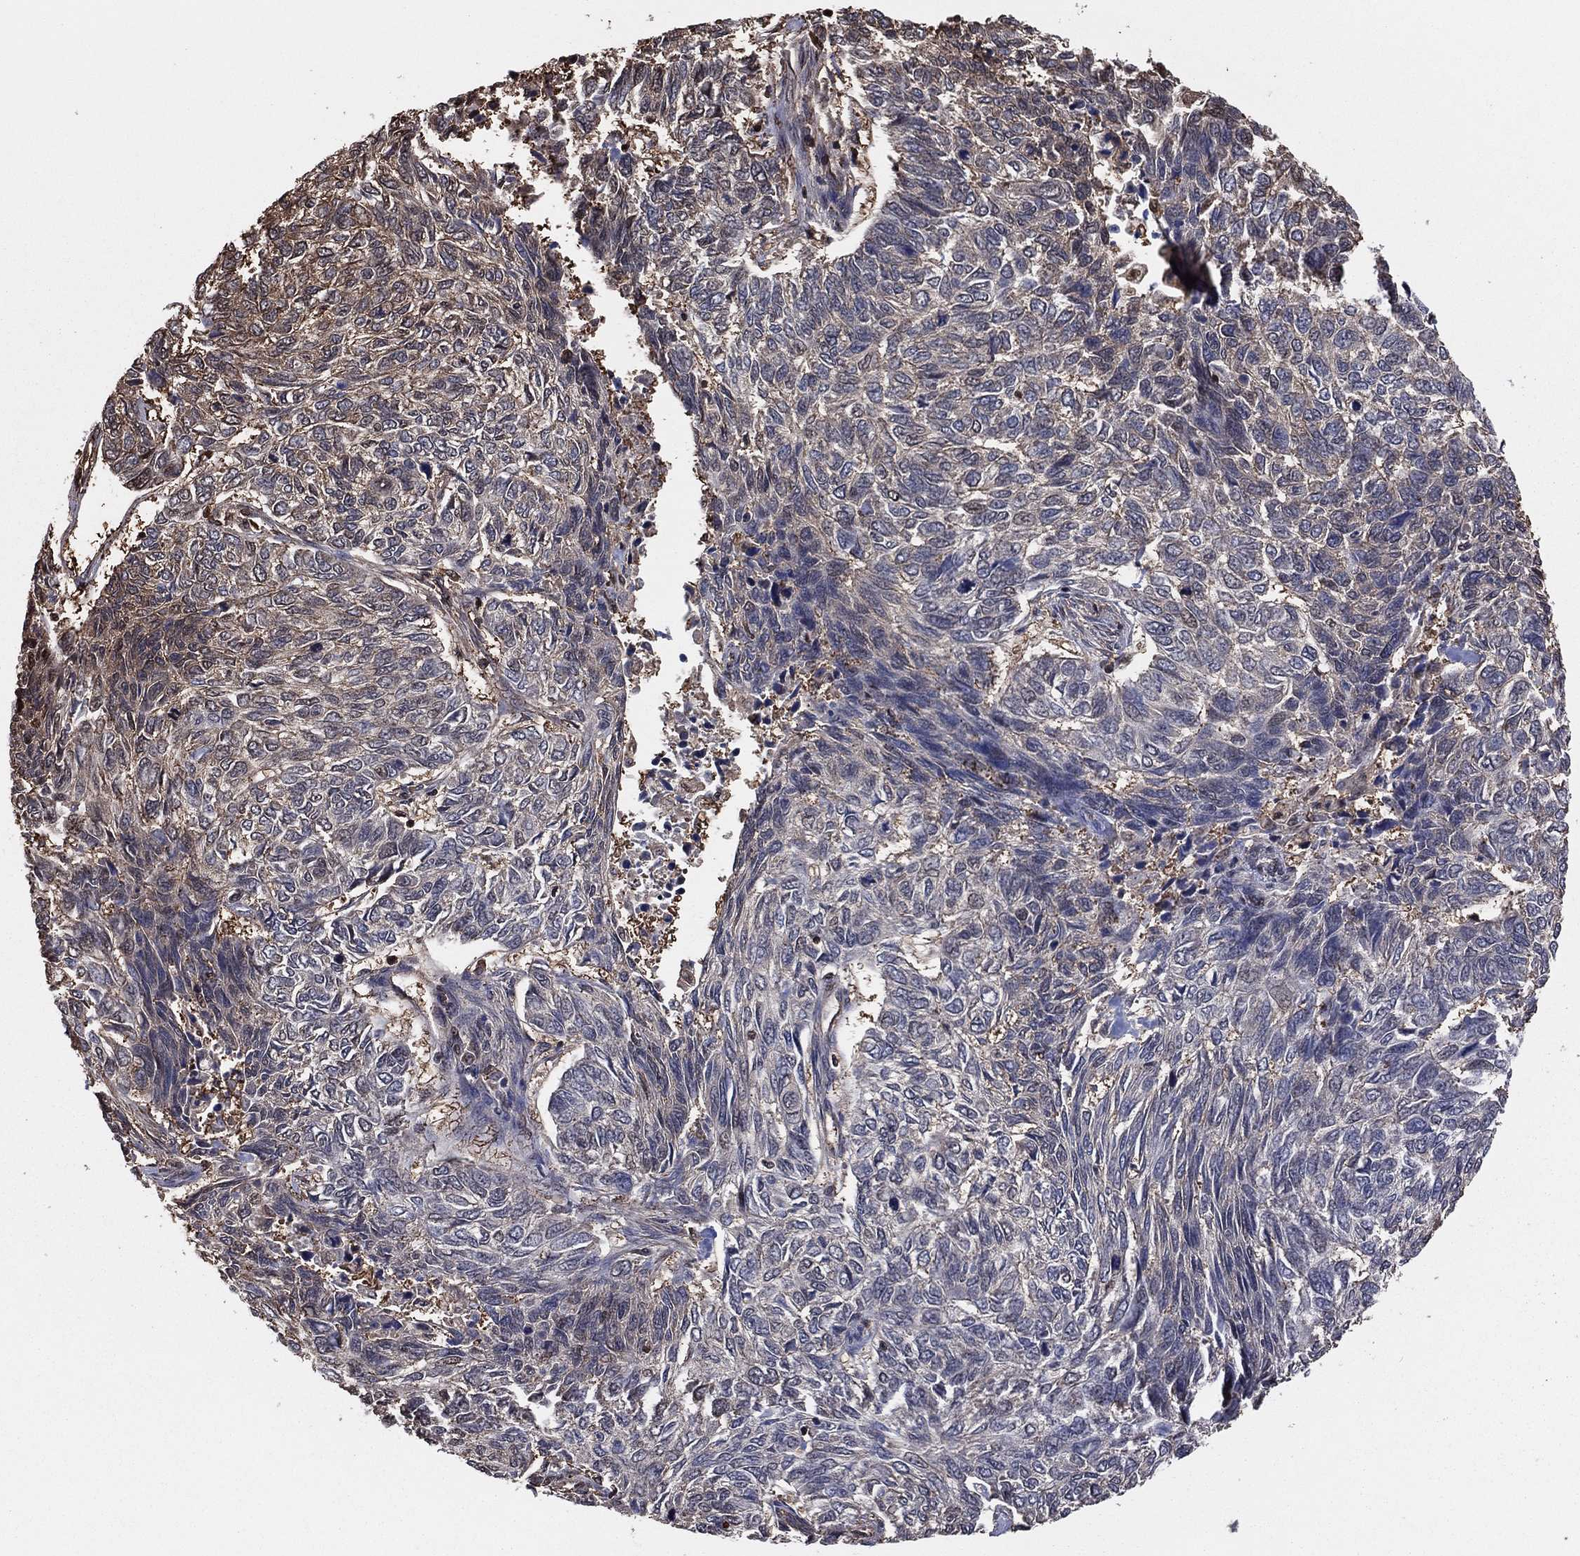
{"staining": {"intensity": "moderate", "quantity": "<25%", "location": "cytoplasmic/membranous"}, "tissue": "skin cancer", "cell_type": "Tumor cells", "image_type": "cancer", "snomed": [{"axis": "morphology", "description": "Basal cell carcinoma"}, {"axis": "topography", "description": "Skin"}], "caption": "The micrograph shows a brown stain indicating the presence of a protein in the cytoplasmic/membranous of tumor cells in basal cell carcinoma (skin).", "gene": "GAPDH", "patient": {"sex": "female", "age": 65}}